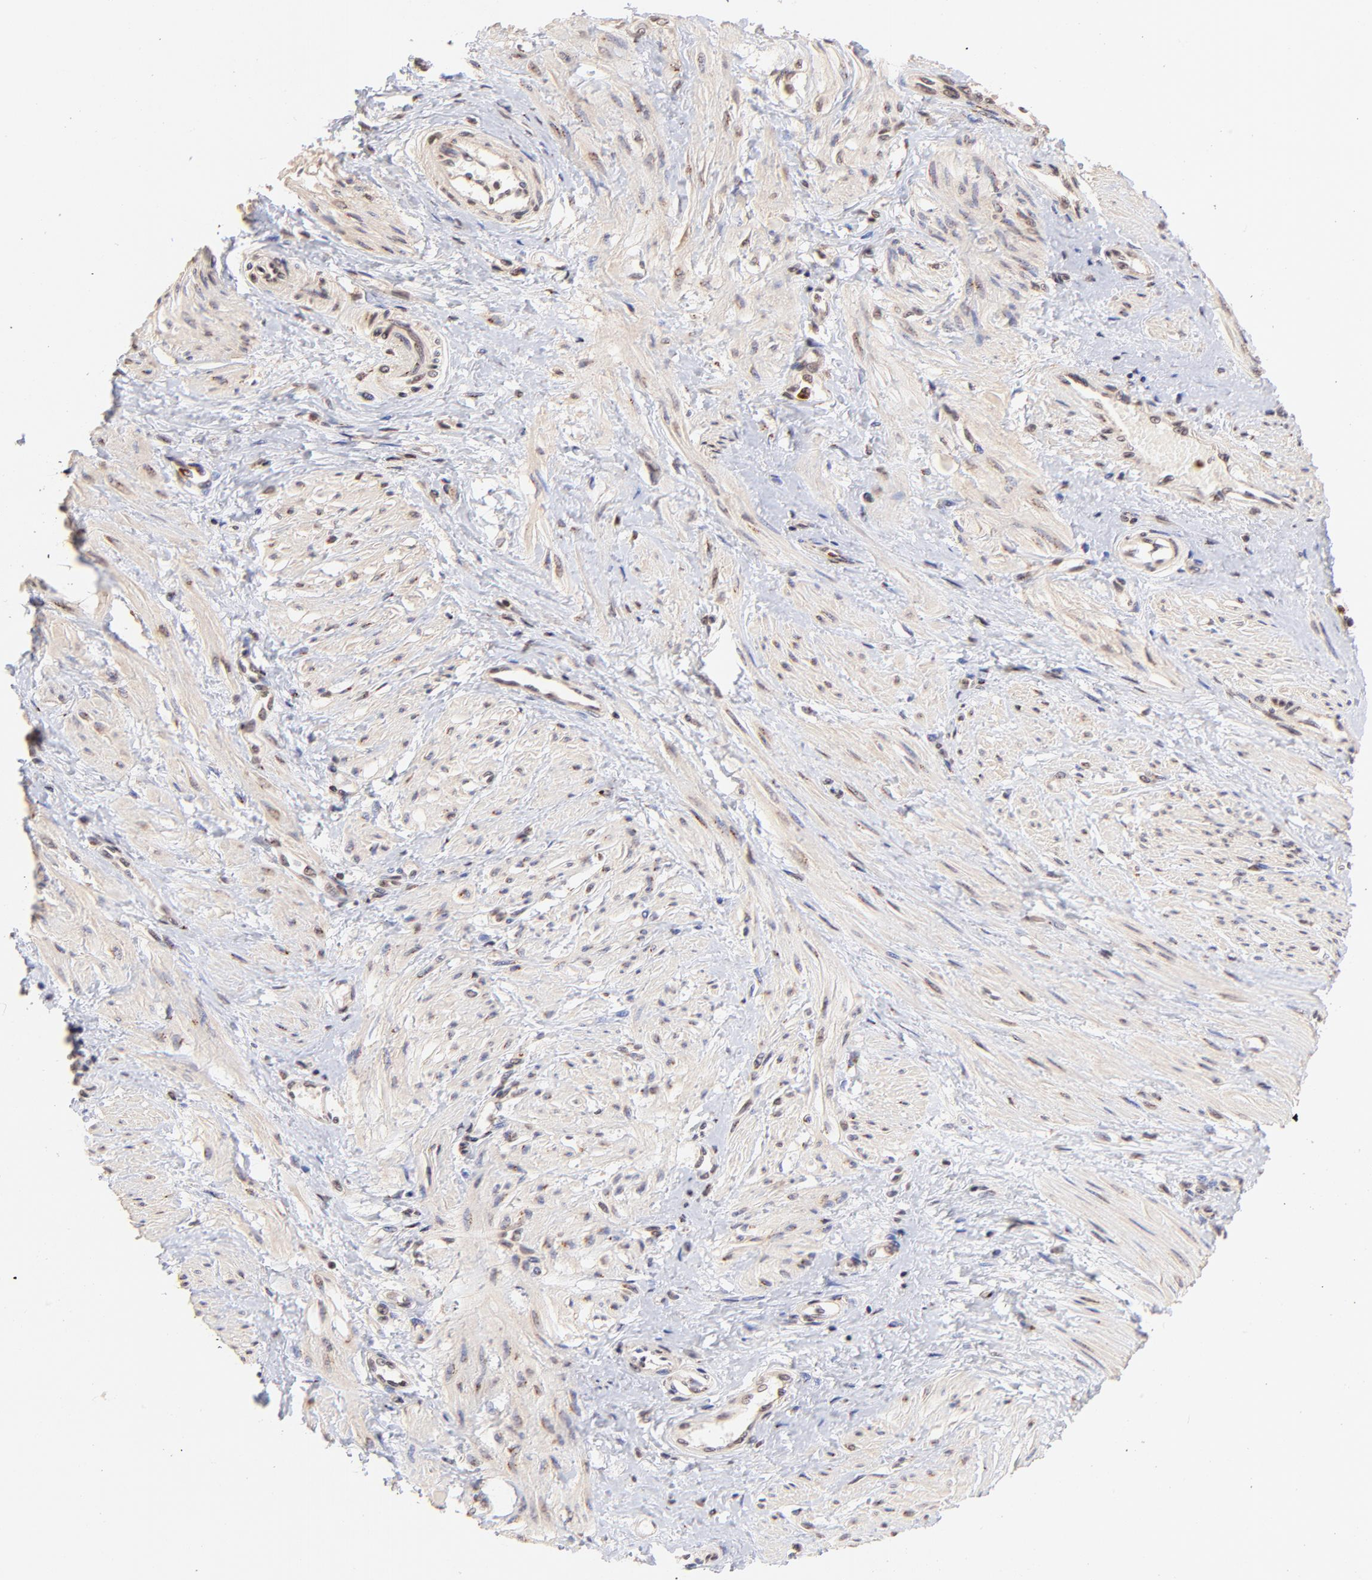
{"staining": {"intensity": "weak", "quantity": "25%-75%", "location": "nuclear"}, "tissue": "smooth muscle", "cell_type": "Smooth muscle cells", "image_type": "normal", "snomed": [{"axis": "morphology", "description": "Normal tissue, NOS"}, {"axis": "topography", "description": "Smooth muscle"}, {"axis": "topography", "description": "Uterus"}], "caption": "High-magnification brightfield microscopy of unremarkable smooth muscle stained with DAB (3,3'-diaminobenzidine) (brown) and counterstained with hematoxylin (blue). smooth muscle cells exhibit weak nuclear staining is present in approximately25%-75% of cells.", "gene": "MED12", "patient": {"sex": "female", "age": 39}}